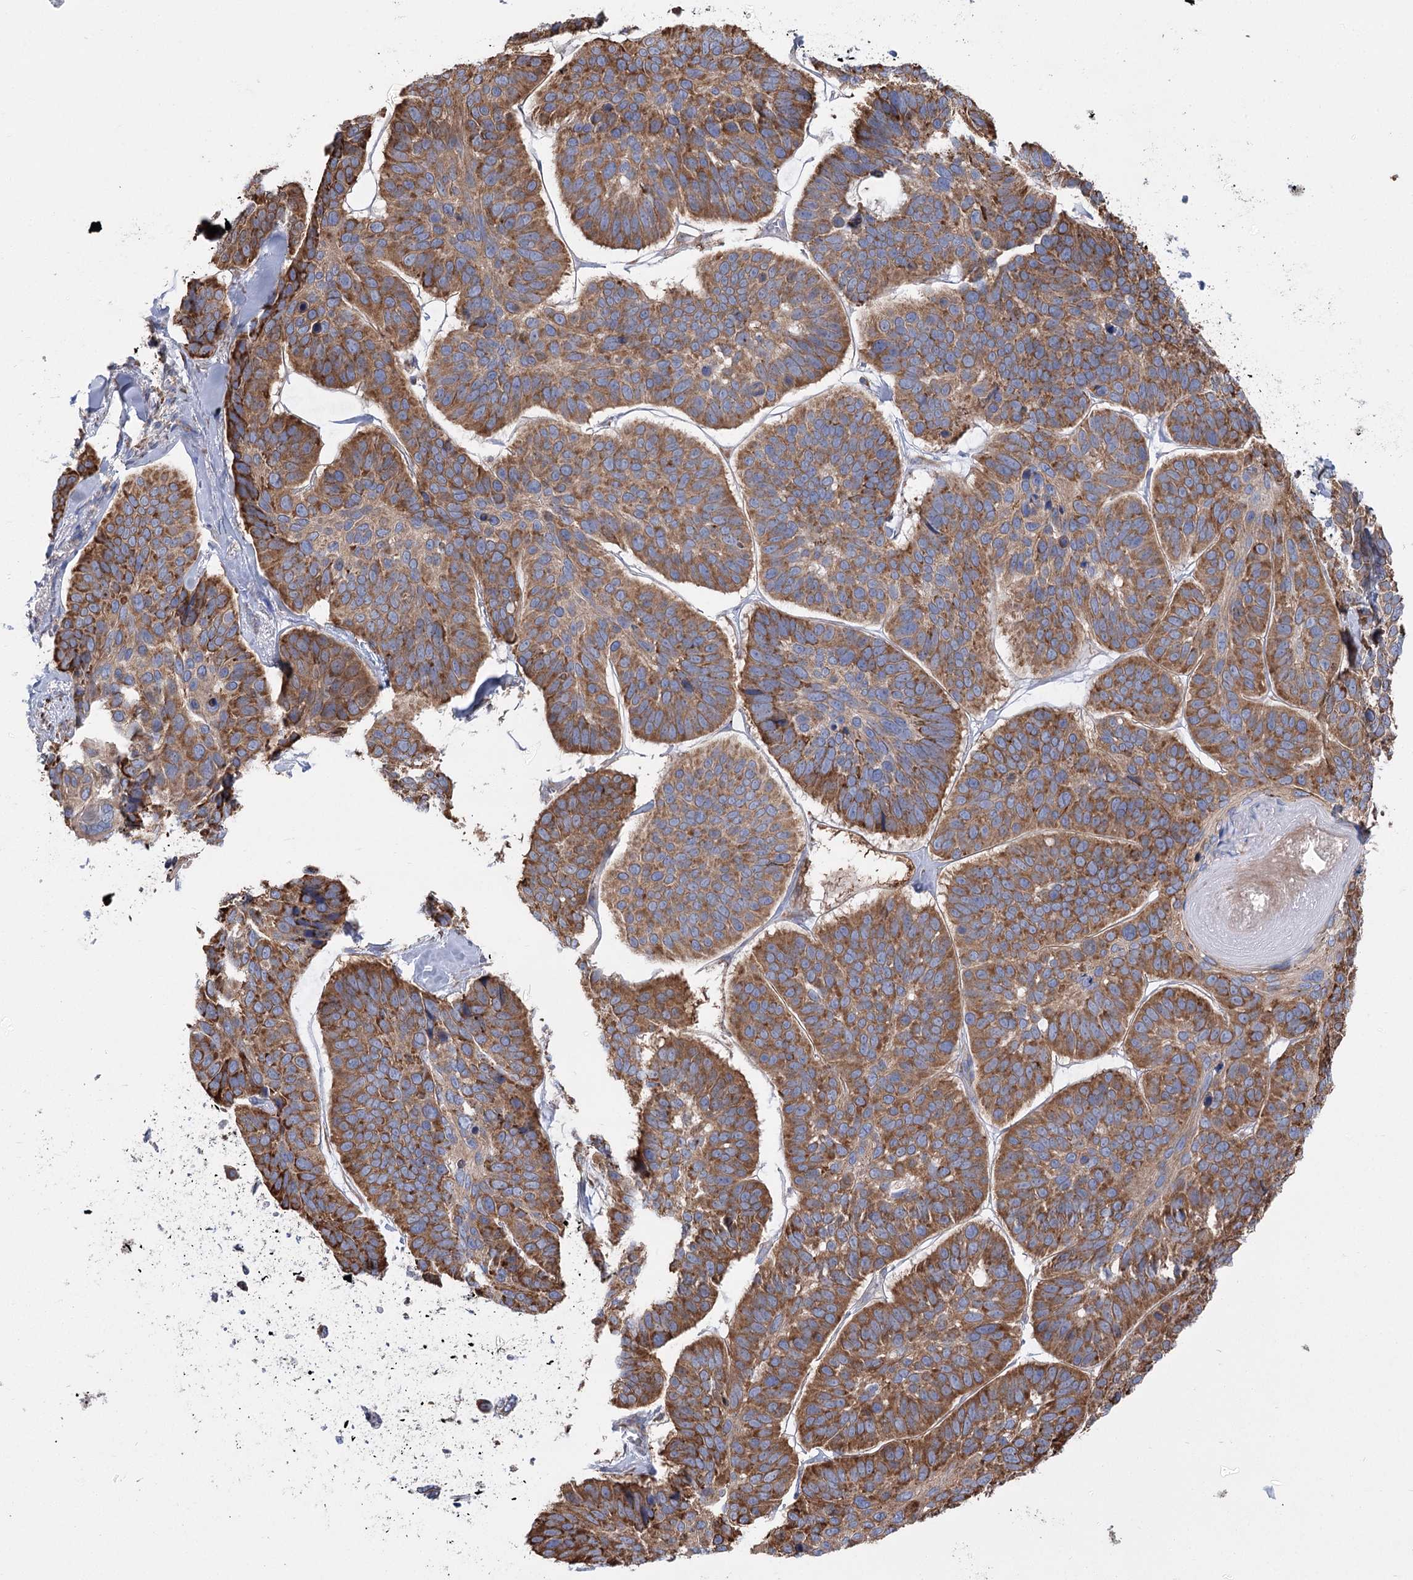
{"staining": {"intensity": "moderate", "quantity": ">75%", "location": "cytoplasmic/membranous"}, "tissue": "skin cancer", "cell_type": "Tumor cells", "image_type": "cancer", "snomed": [{"axis": "morphology", "description": "Basal cell carcinoma"}, {"axis": "topography", "description": "Skin"}], "caption": "Immunohistochemical staining of skin basal cell carcinoma exhibits medium levels of moderate cytoplasmic/membranous positivity in approximately >75% of tumor cells. The staining was performed using DAB, with brown indicating positive protein expression. Nuclei are stained blue with hematoxylin.", "gene": "METTL24", "patient": {"sex": "male", "age": 62}}